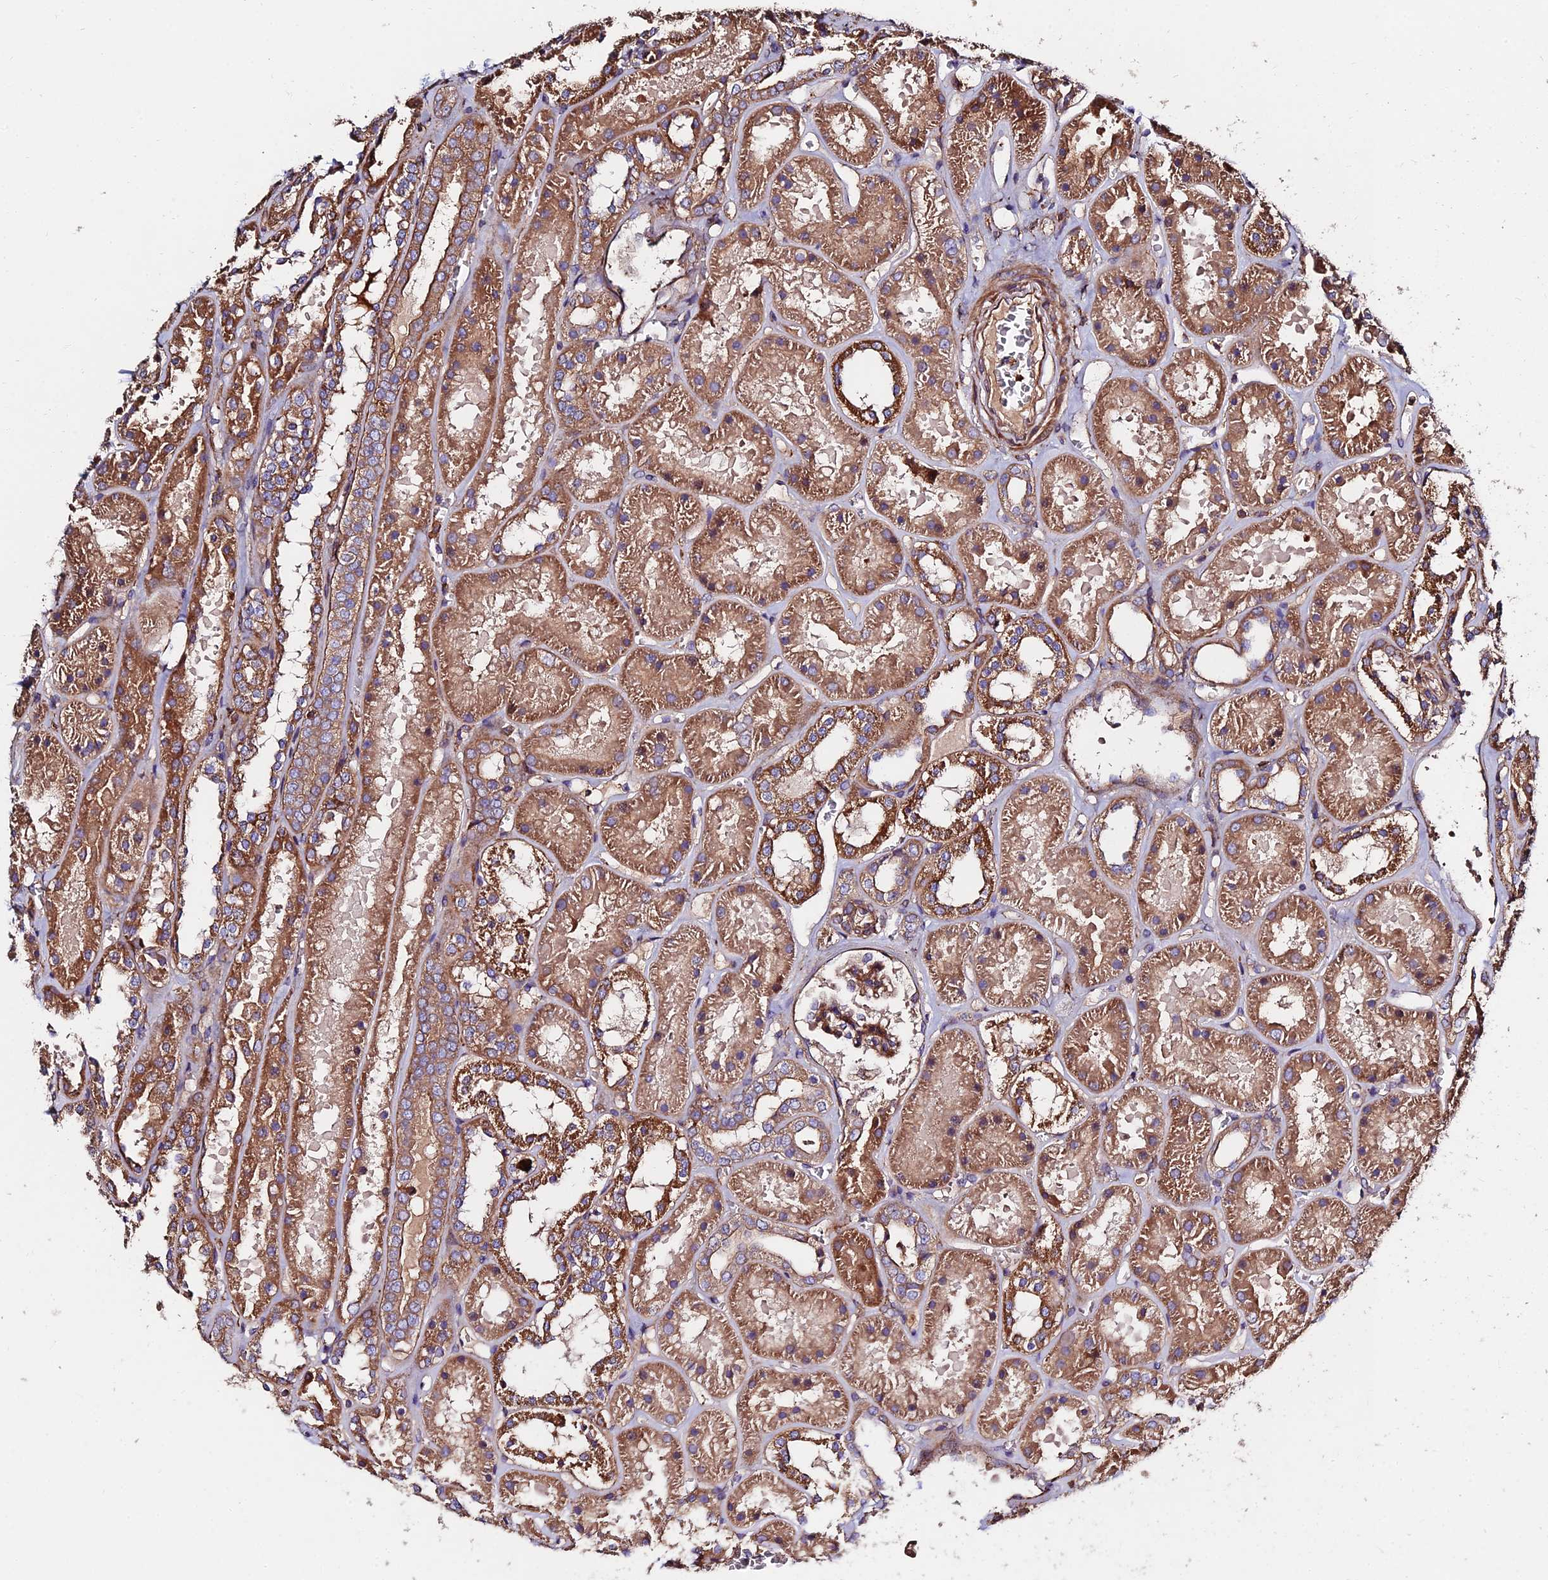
{"staining": {"intensity": "moderate", "quantity": ">75%", "location": "cytoplasmic/membranous"}, "tissue": "kidney", "cell_type": "Cells in glomeruli", "image_type": "normal", "snomed": [{"axis": "morphology", "description": "Normal tissue, NOS"}, {"axis": "topography", "description": "Kidney"}], "caption": "Immunohistochemistry image of benign human kidney stained for a protein (brown), which shows medium levels of moderate cytoplasmic/membranous positivity in about >75% of cells in glomeruli.", "gene": "EXT1", "patient": {"sex": "female", "age": 41}}